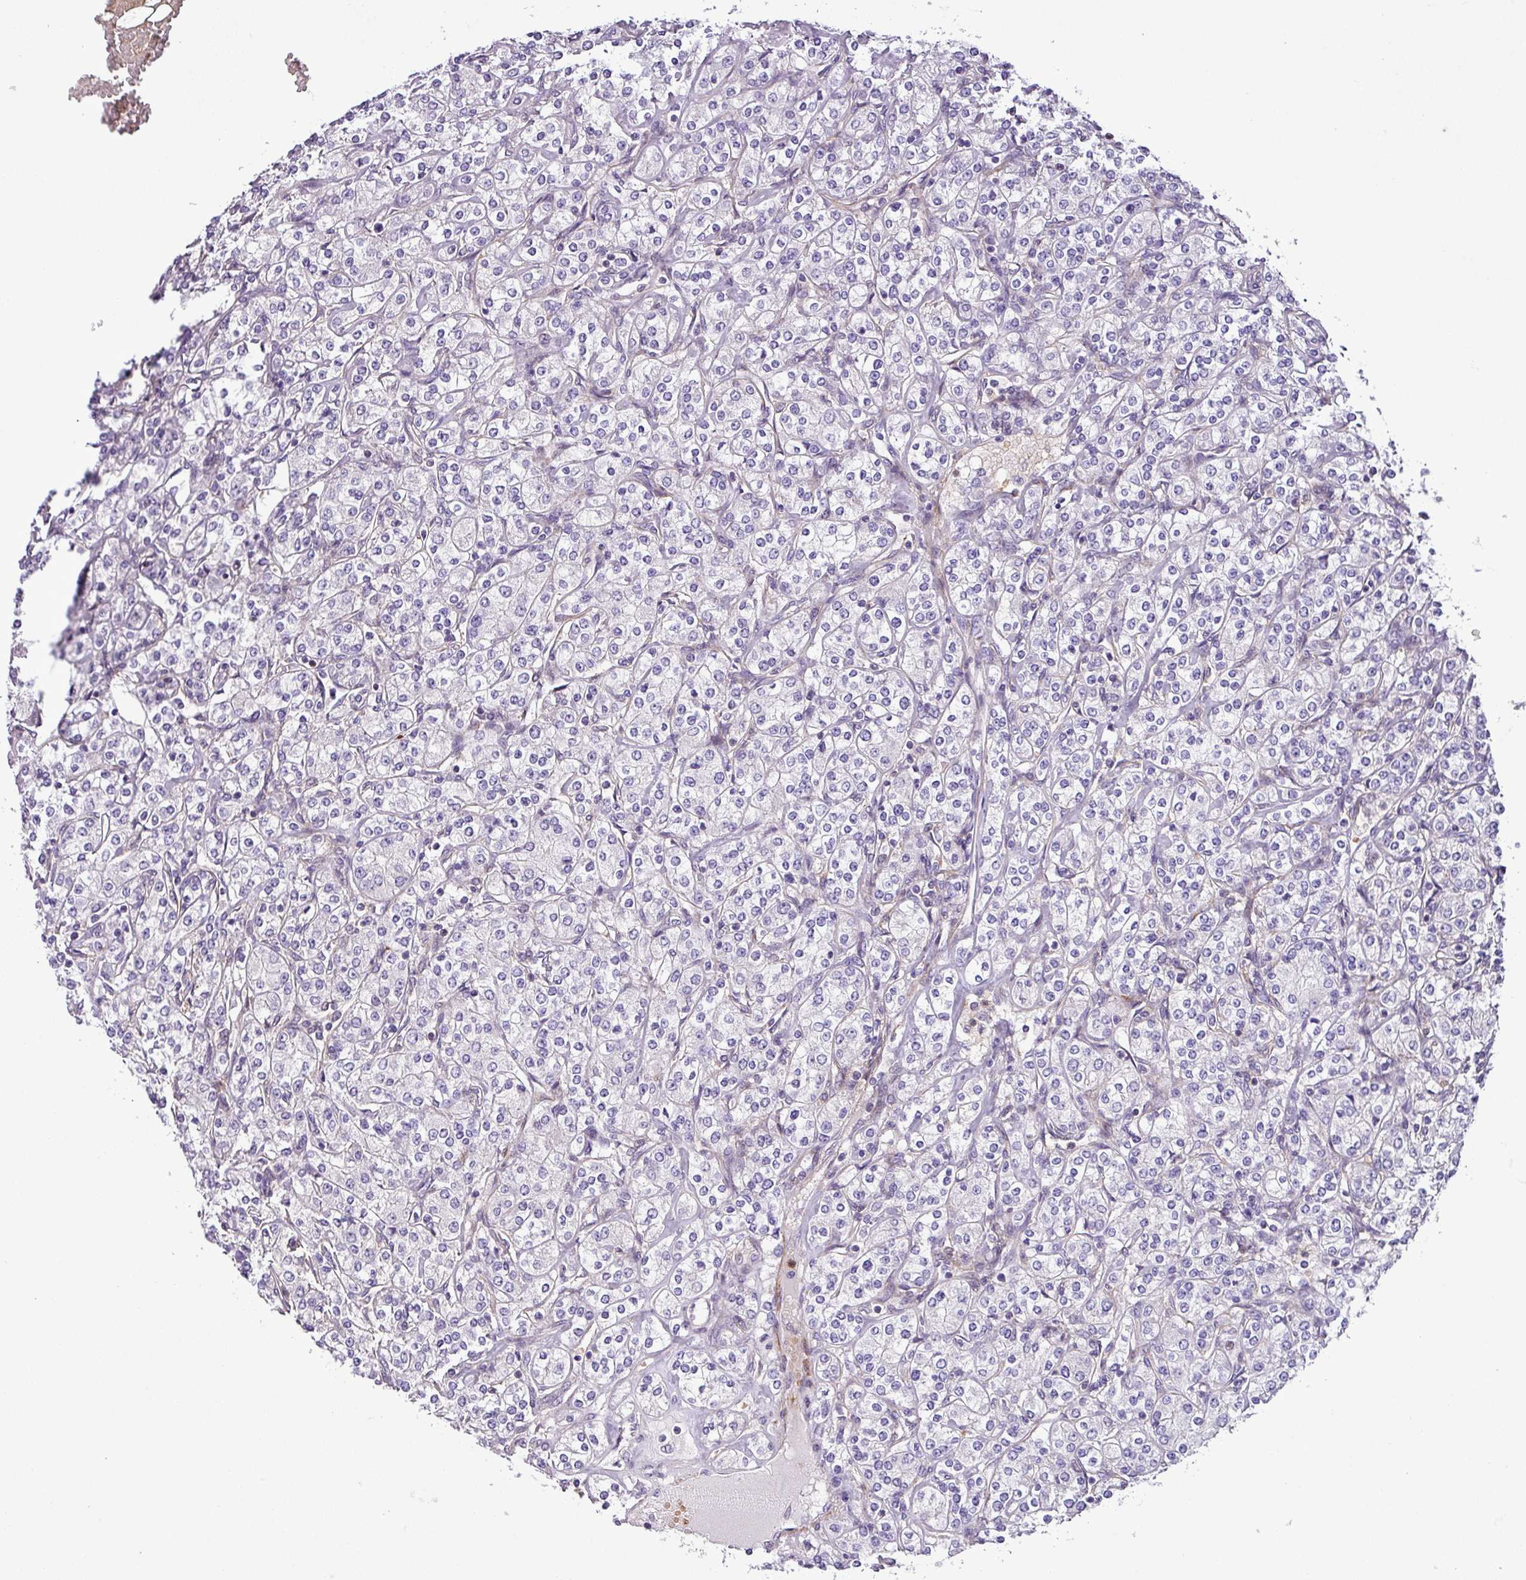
{"staining": {"intensity": "negative", "quantity": "none", "location": "none"}, "tissue": "renal cancer", "cell_type": "Tumor cells", "image_type": "cancer", "snomed": [{"axis": "morphology", "description": "Adenocarcinoma, NOS"}, {"axis": "topography", "description": "Kidney"}], "caption": "Immunohistochemical staining of renal adenocarcinoma displays no significant staining in tumor cells.", "gene": "NBEAL2", "patient": {"sex": "male", "age": 77}}